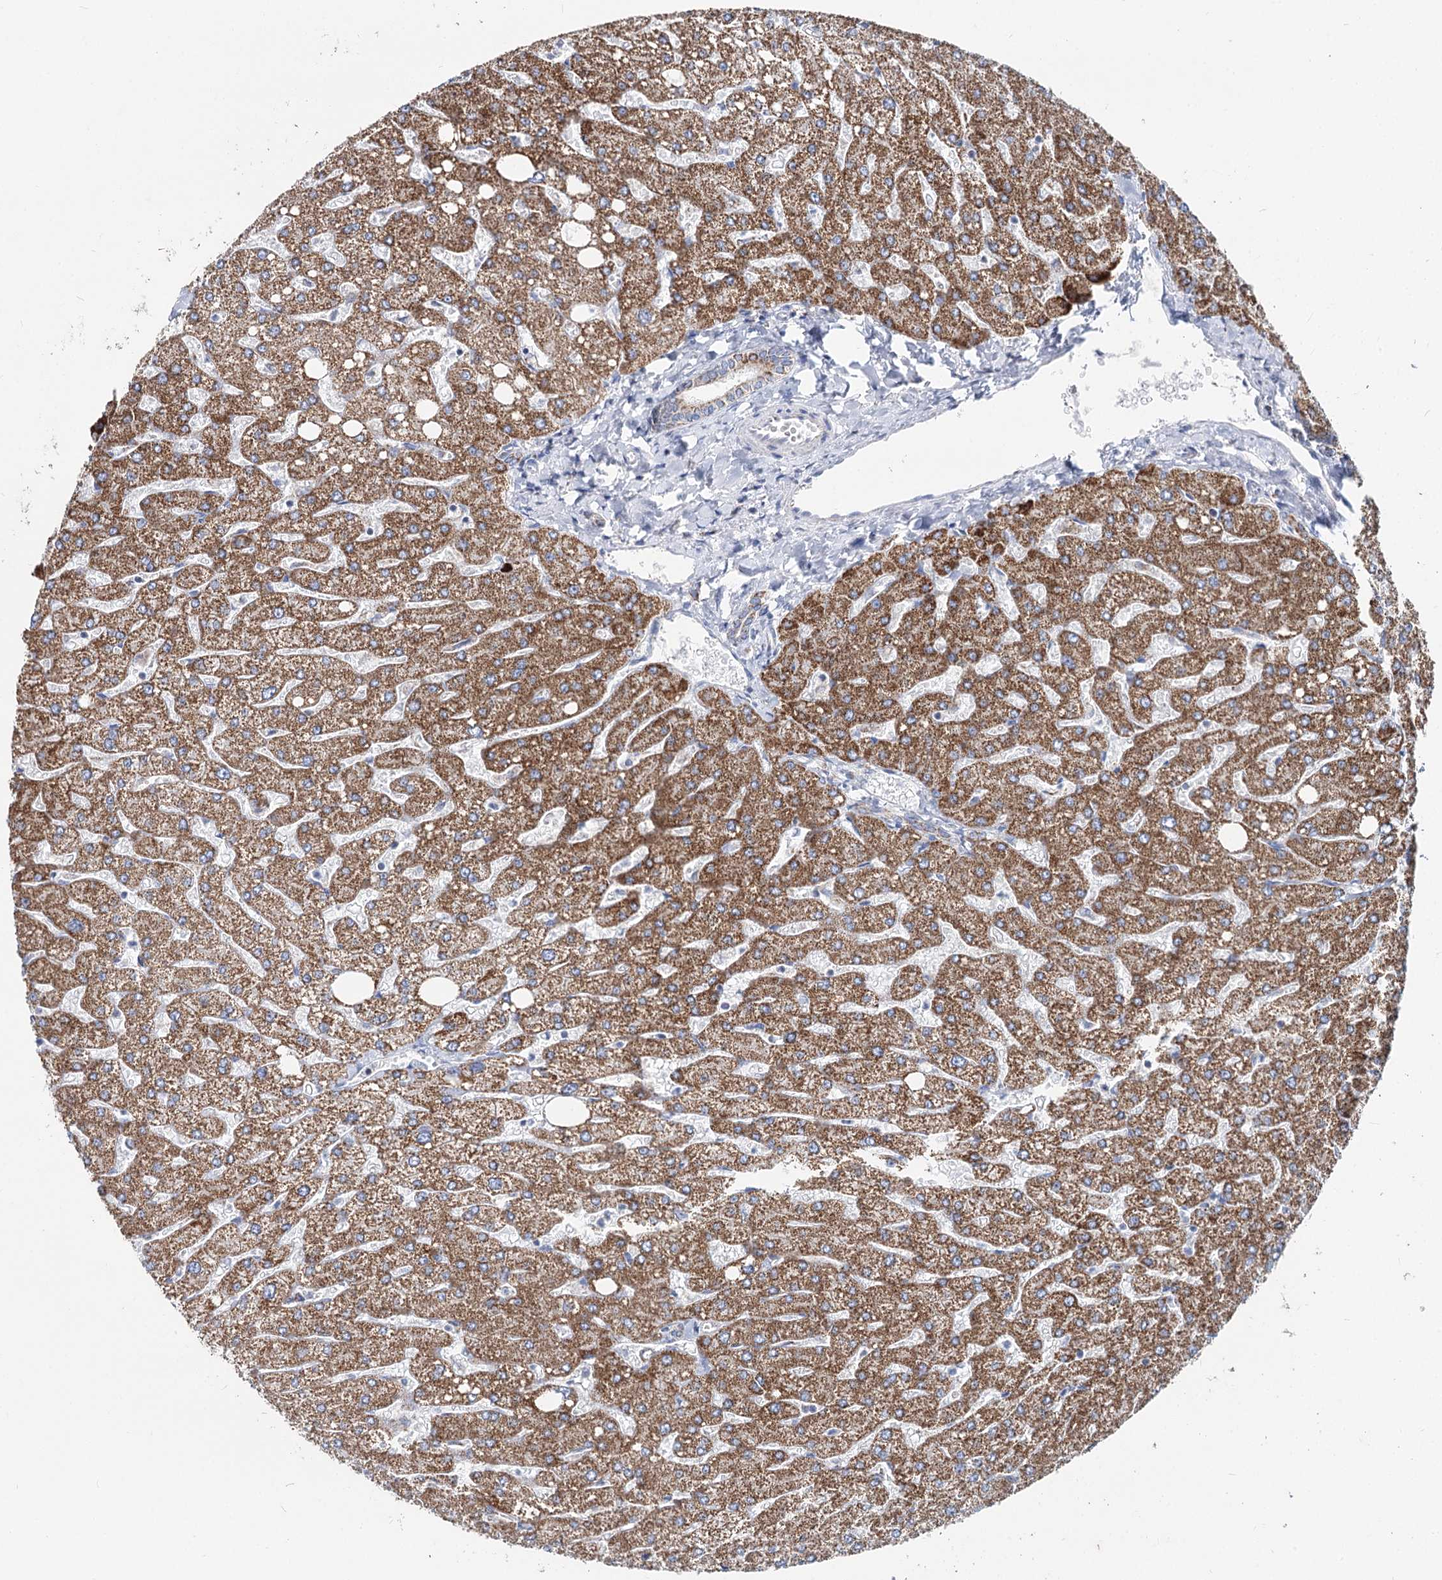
{"staining": {"intensity": "moderate", "quantity": "<25%", "location": "cytoplasmic/membranous"}, "tissue": "liver", "cell_type": "Cholangiocytes", "image_type": "normal", "snomed": [{"axis": "morphology", "description": "Normal tissue, NOS"}, {"axis": "topography", "description": "Liver"}], "caption": "Protein expression analysis of benign liver reveals moderate cytoplasmic/membranous expression in about <25% of cholangiocytes. Nuclei are stained in blue.", "gene": "MCCC2", "patient": {"sex": "male", "age": 55}}